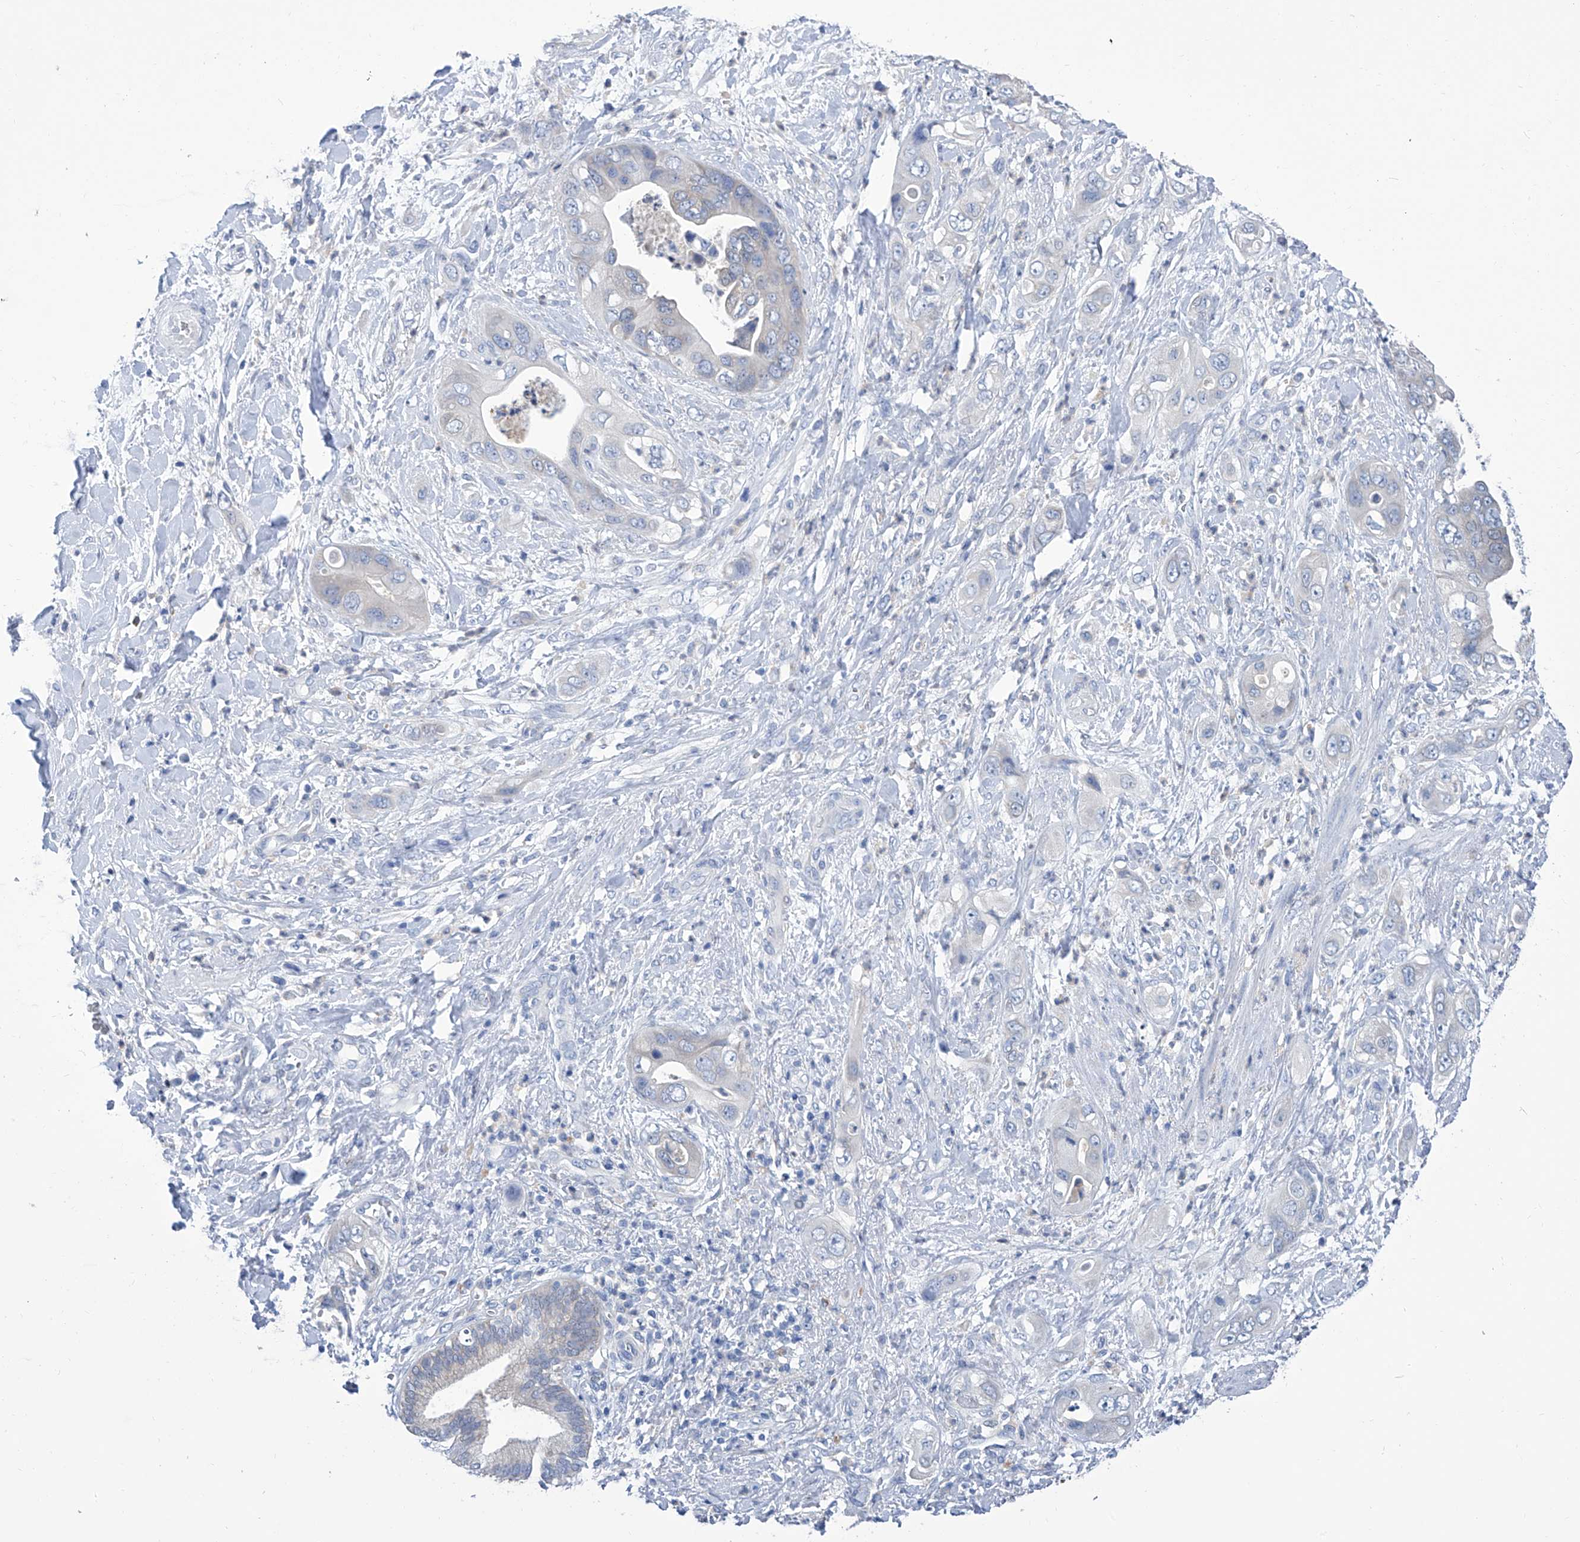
{"staining": {"intensity": "negative", "quantity": "none", "location": "none"}, "tissue": "pancreatic cancer", "cell_type": "Tumor cells", "image_type": "cancer", "snomed": [{"axis": "morphology", "description": "Adenocarcinoma, NOS"}, {"axis": "topography", "description": "Pancreas"}], "caption": "Immunohistochemistry (IHC) histopathology image of neoplastic tissue: pancreatic cancer stained with DAB exhibits no significant protein positivity in tumor cells. (Stains: DAB immunohistochemistry with hematoxylin counter stain, Microscopy: brightfield microscopy at high magnification).", "gene": "IMPA2", "patient": {"sex": "female", "age": 78}}